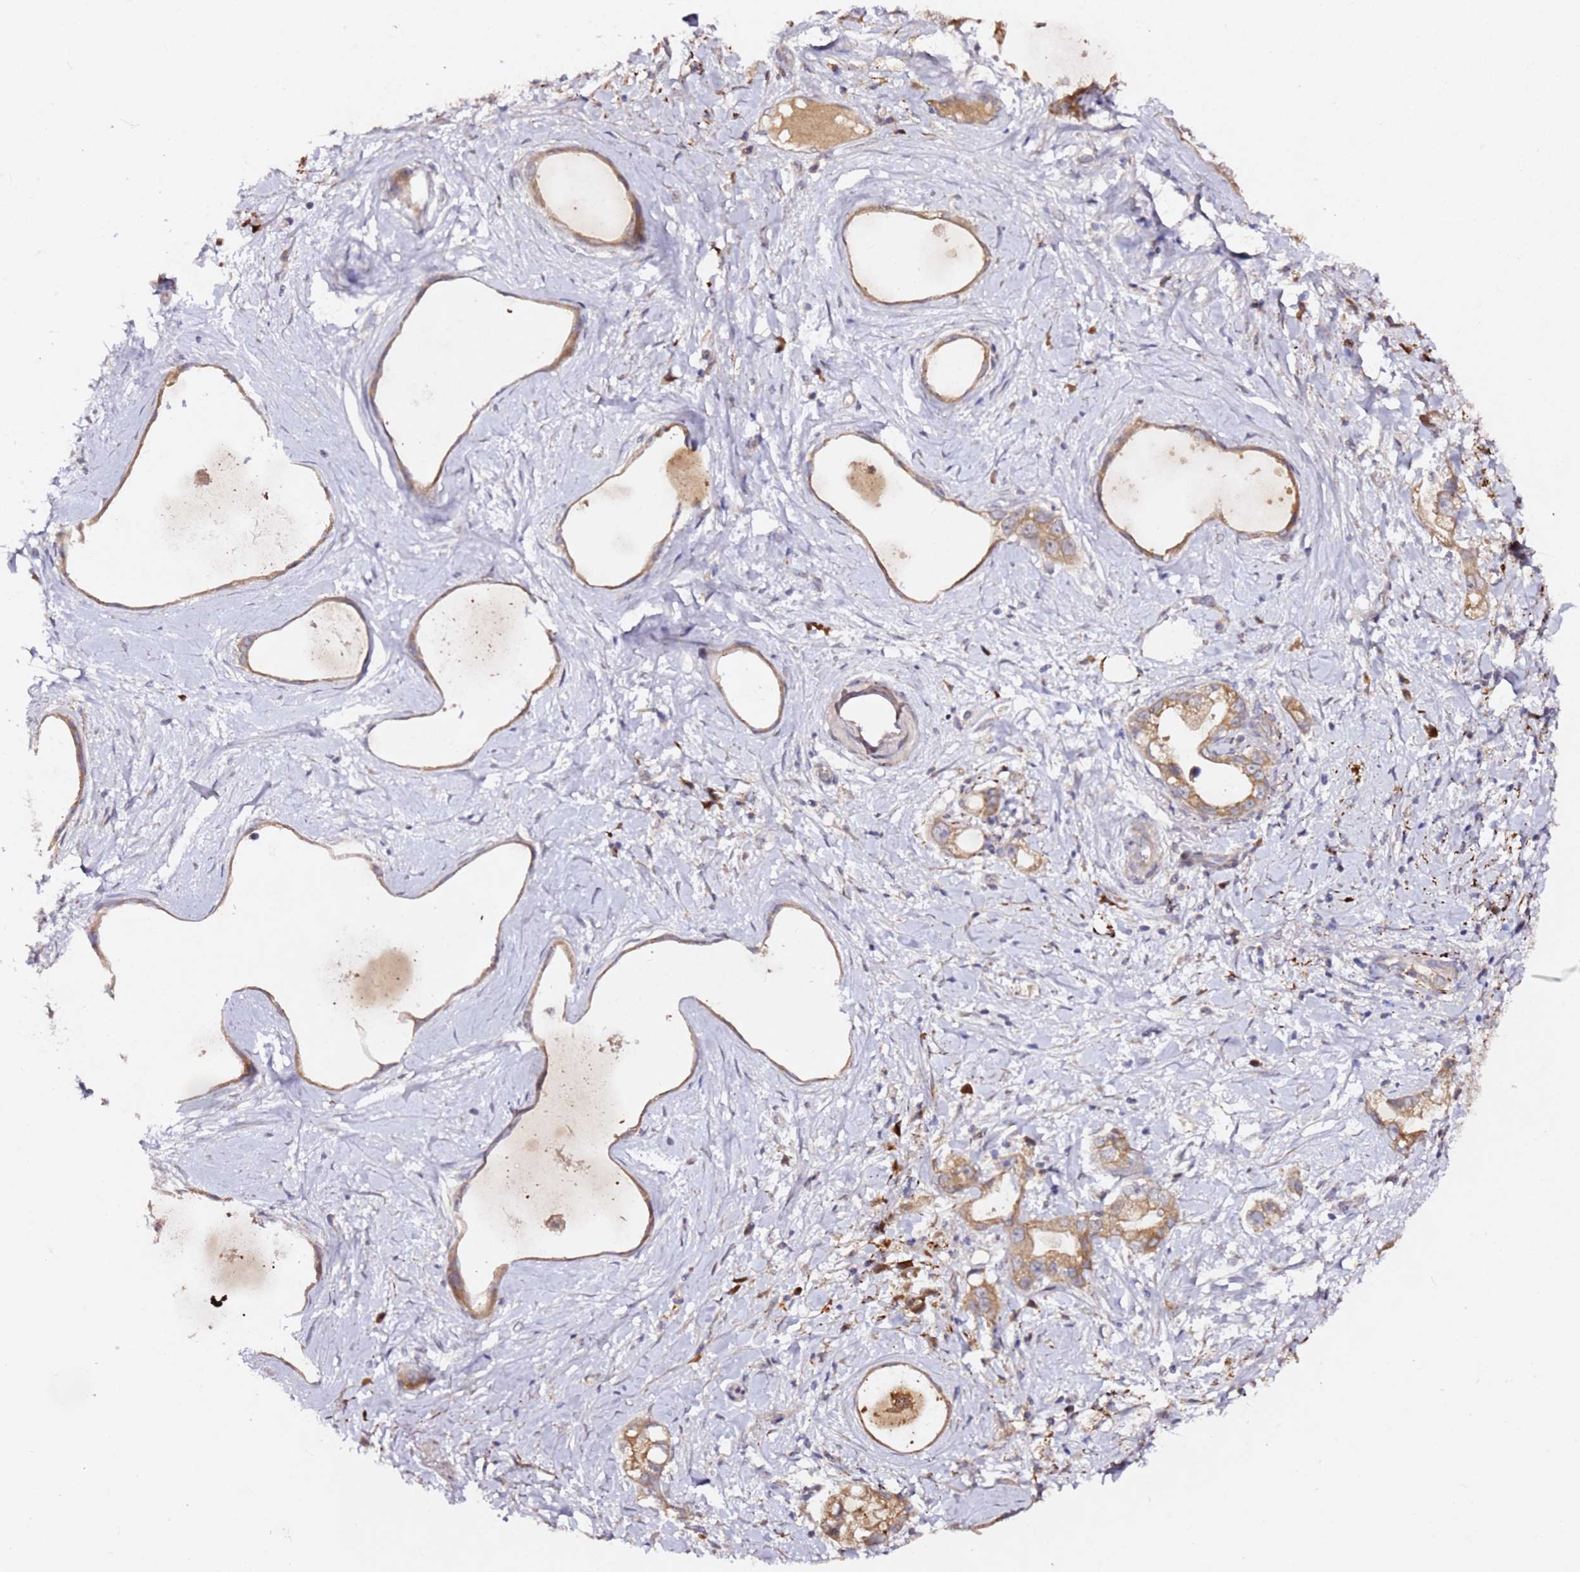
{"staining": {"intensity": "moderate", "quantity": ">75%", "location": "cytoplasmic/membranous"}, "tissue": "stomach cancer", "cell_type": "Tumor cells", "image_type": "cancer", "snomed": [{"axis": "morphology", "description": "Adenocarcinoma, NOS"}, {"axis": "topography", "description": "Stomach"}], "caption": "Protein staining reveals moderate cytoplasmic/membranous staining in approximately >75% of tumor cells in adenocarcinoma (stomach).", "gene": "ALG11", "patient": {"sex": "male", "age": 55}}